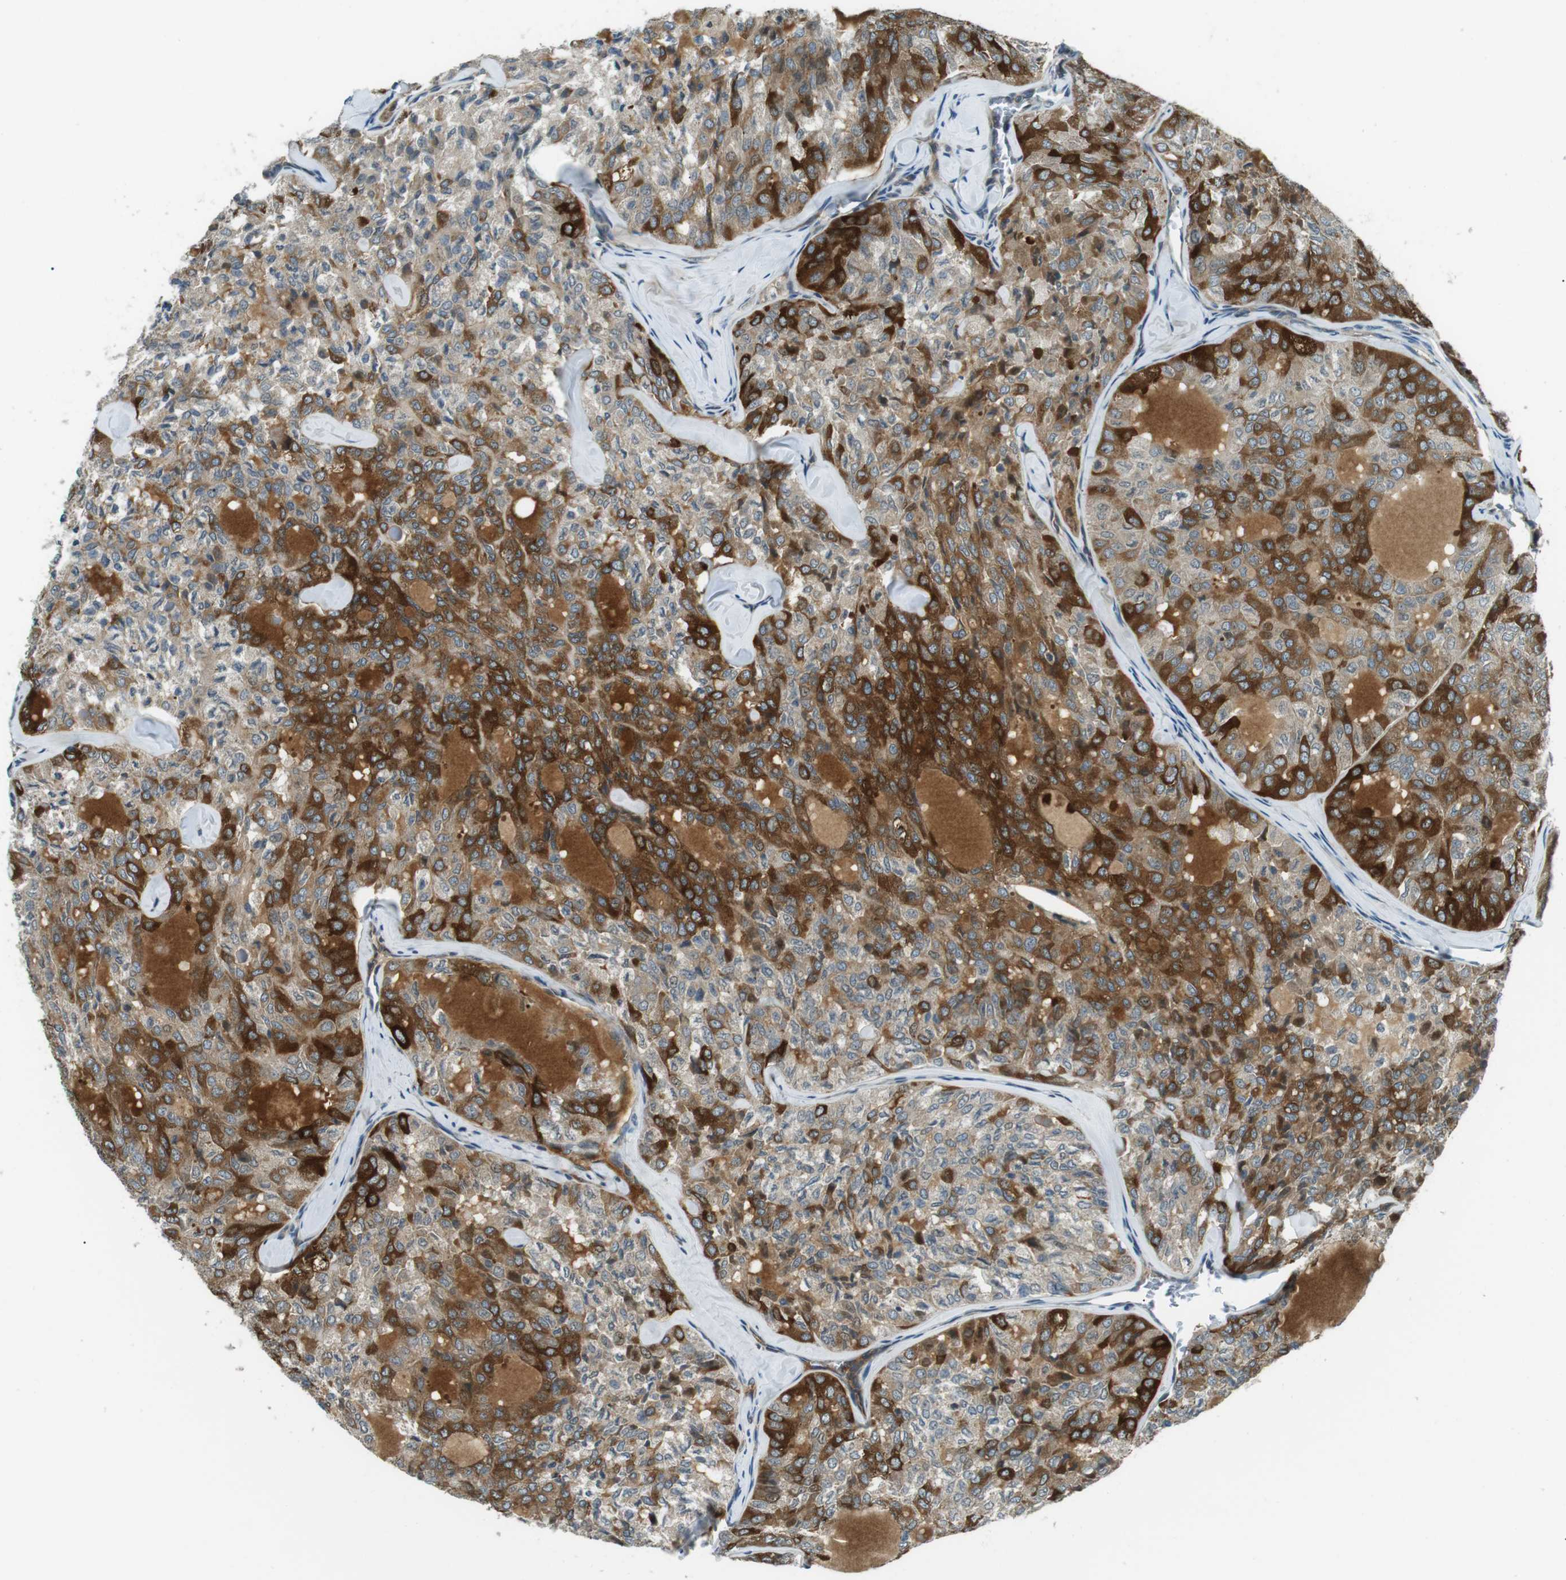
{"staining": {"intensity": "strong", "quantity": ">75%", "location": "cytoplasmic/membranous"}, "tissue": "thyroid cancer", "cell_type": "Tumor cells", "image_type": "cancer", "snomed": [{"axis": "morphology", "description": "Follicular adenoma carcinoma, NOS"}, {"axis": "topography", "description": "Thyroid gland"}], "caption": "Thyroid cancer (follicular adenoma carcinoma) was stained to show a protein in brown. There is high levels of strong cytoplasmic/membranous staining in about >75% of tumor cells. (brown staining indicates protein expression, while blue staining denotes nuclei).", "gene": "TMEM74", "patient": {"sex": "male", "age": 75}}